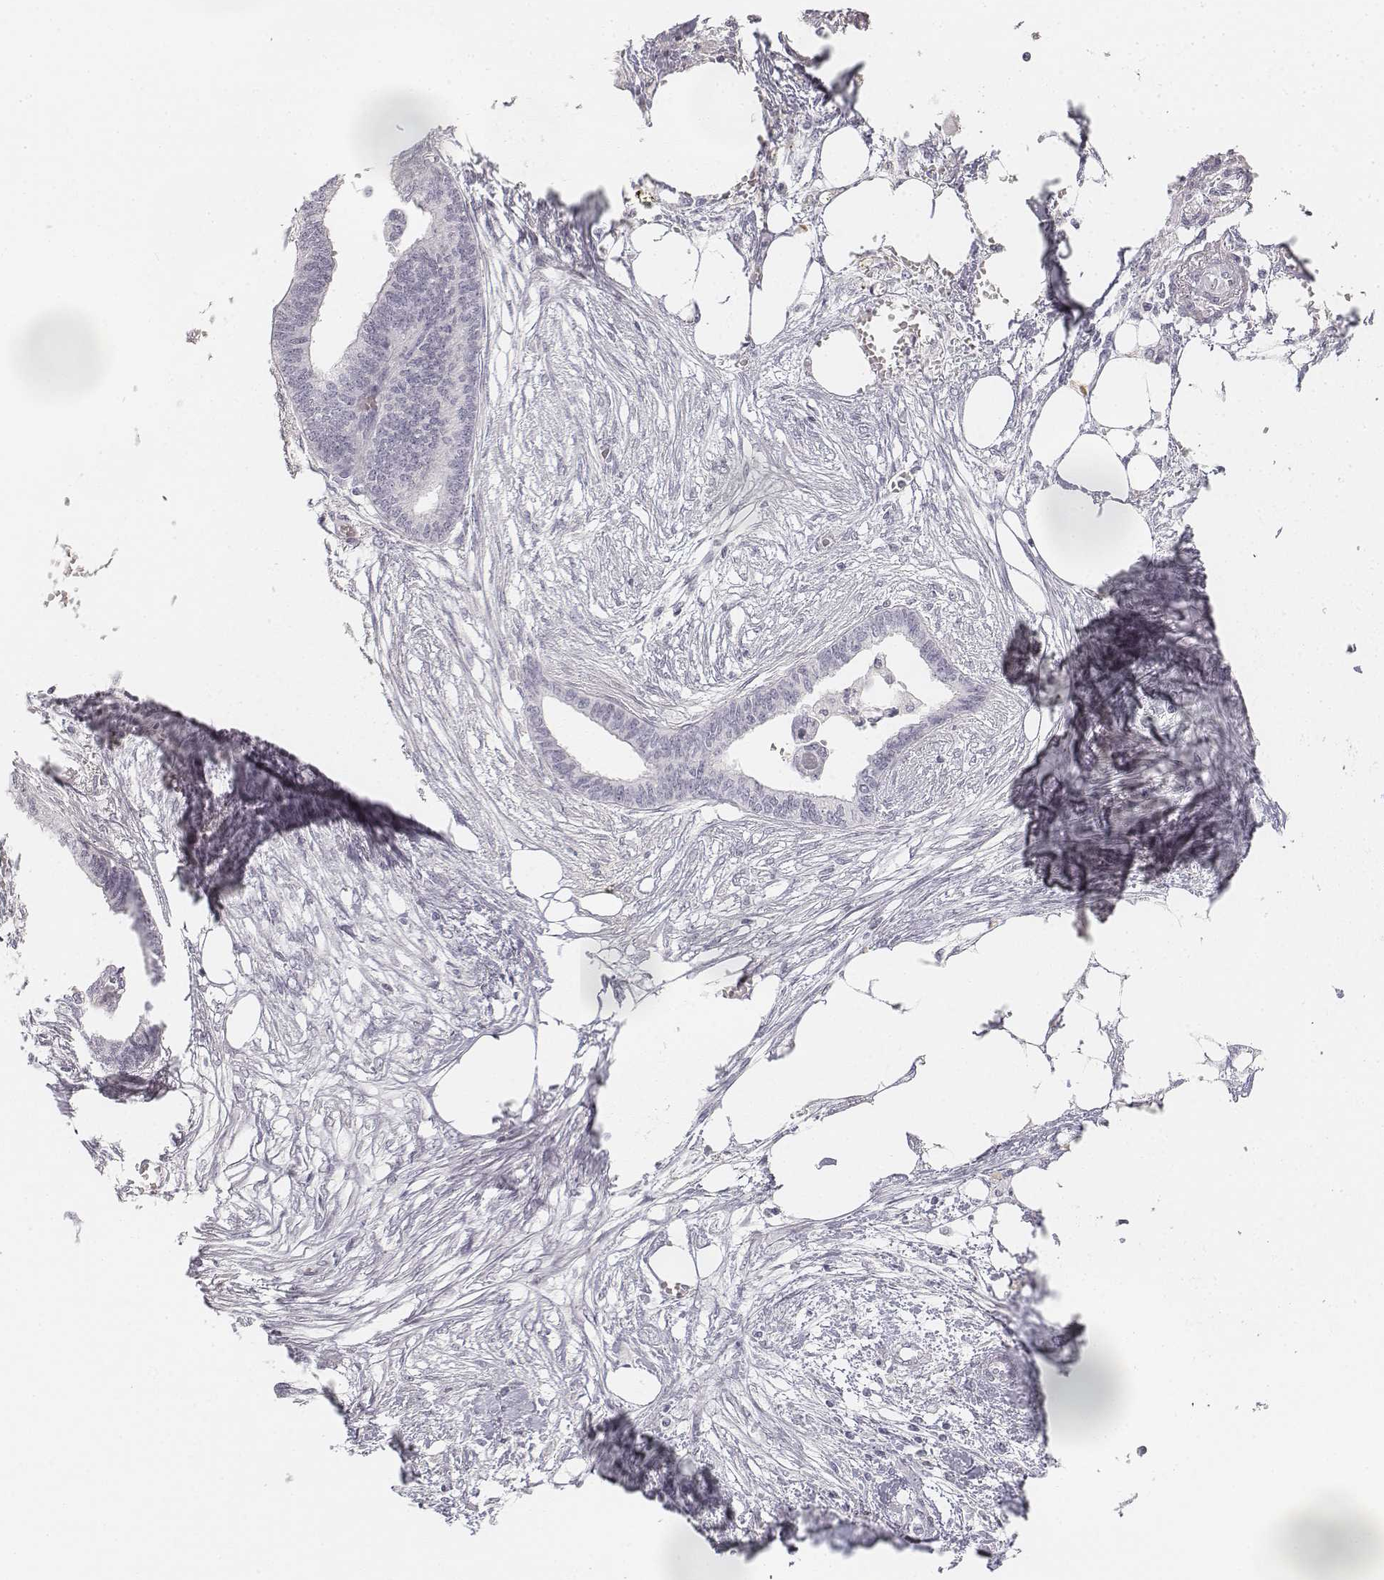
{"staining": {"intensity": "negative", "quantity": "none", "location": "none"}, "tissue": "endometrial cancer", "cell_type": "Tumor cells", "image_type": "cancer", "snomed": [{"axis": "morphology", "description": "Adenocarcinoma, NOS"}, {"axis": "morphology", "description": "Adenocarcinoma, metastatic, NOS"}, {"axis": "topography", "description": "Adipose tissue"}, {"axis": "topography", "description": "Endometrium"}], "caption": "This is a micrograph of immunohistochemistry staining of metastatic adenocarcinoma (endometrial), which shows no staining in tumor cells. (DAB immunohistochemistry (IHC) visualized using brightfield microscopy, high magnification).", "gene": "KRT25", "patient": {"sex": "female", "age": 67}}